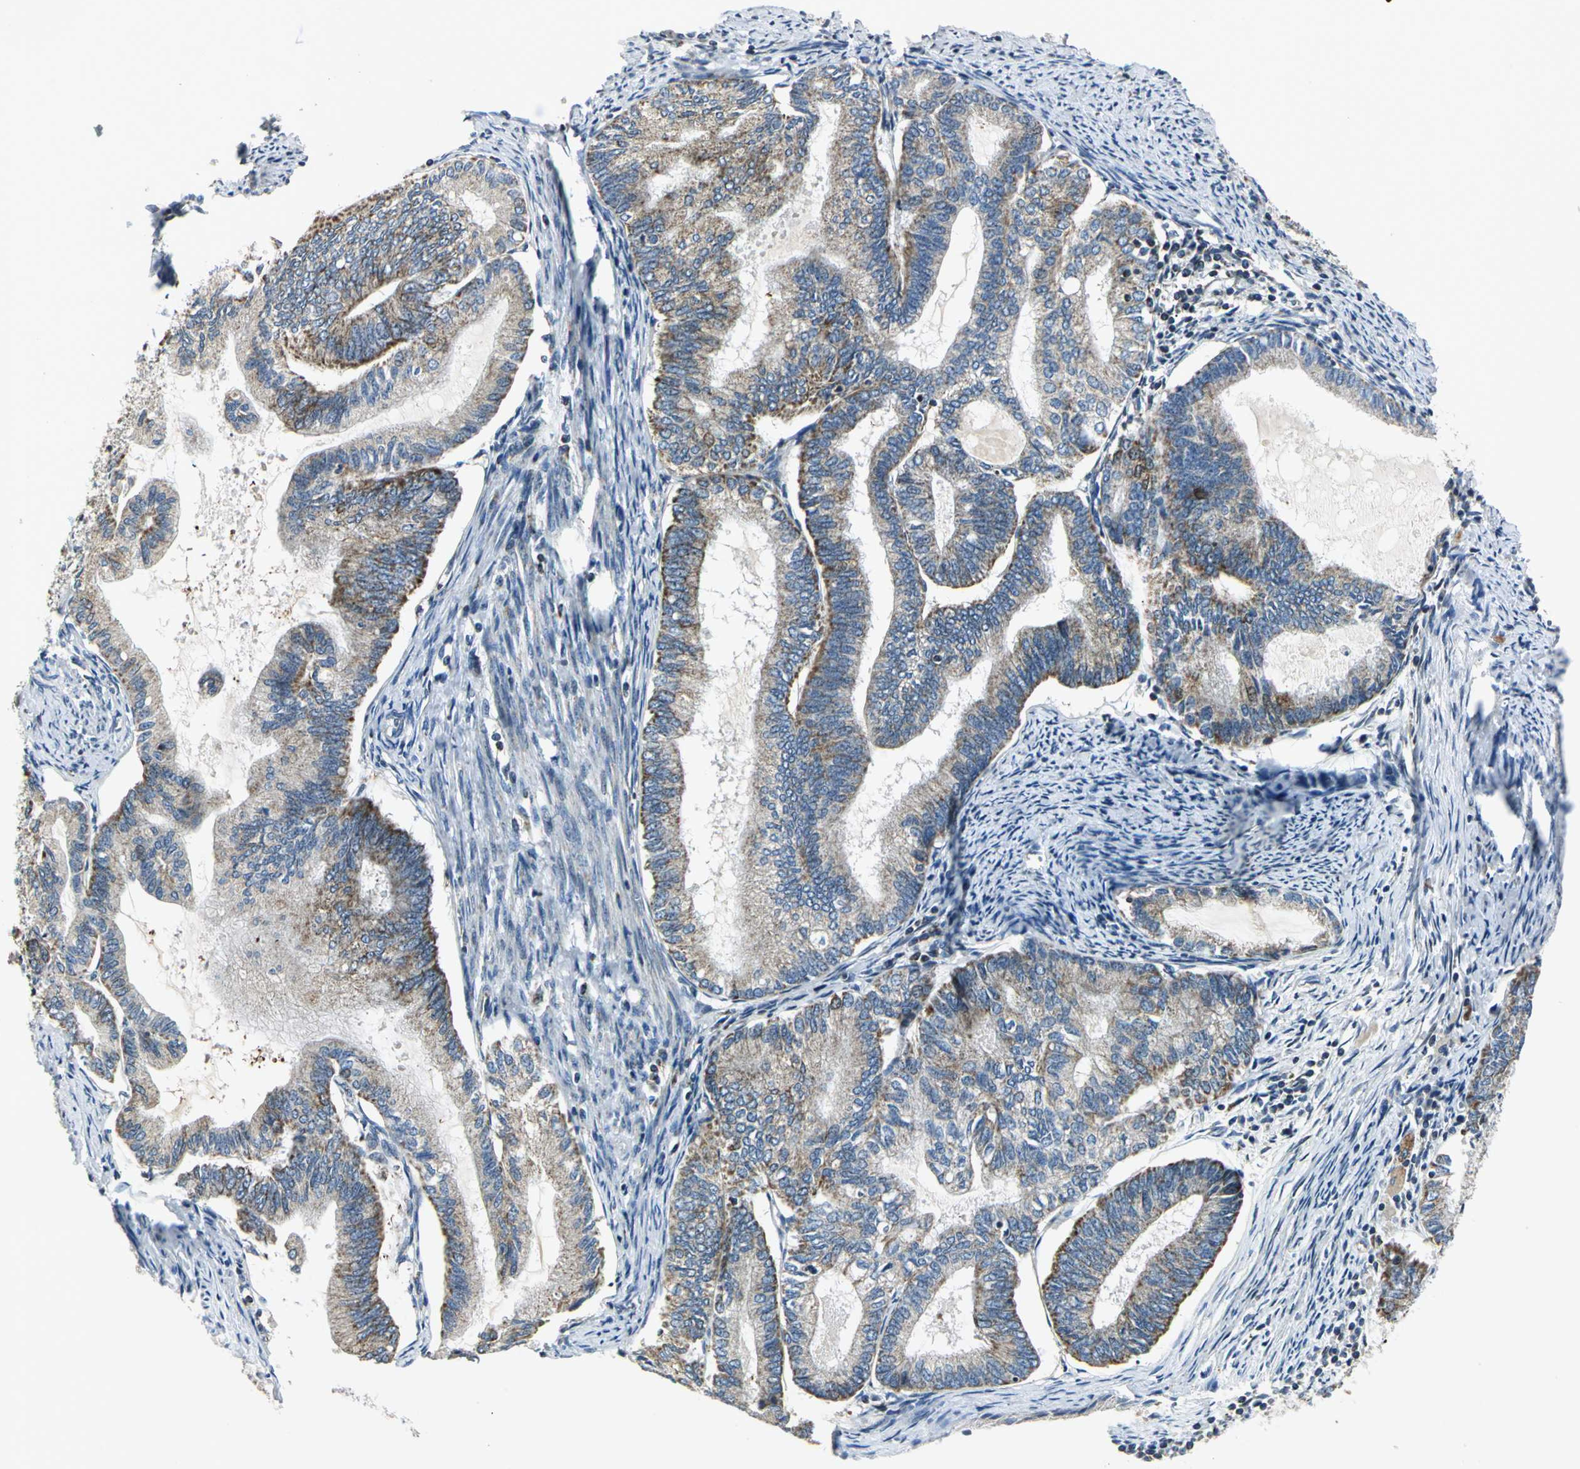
{"staining": {"intensity": "moderate", "quantity": "25%-75%", "location": "cytoplasmic/membranous"}, "tissue": "endometrial cancer", "cell_type": "Tumor cells", "image_type": "cancer", "snomed": [{"axis": "morphology", "description": "Adenocarcinoma, NOS"}, {"axis": "topography", "description": "Endometrium"}], "caption": "A brown stain highlights moderate cytoplasmic/membranous positivity of a protein in human endometrial cancer (adenocarcinoma) tumor cells. (Stains: DAB in brown, nuclei in blue, Microscopy: brightfield microscopy at high magnification).", "gene": "USP40", "patient": {"sex": "female", "age": 86}}